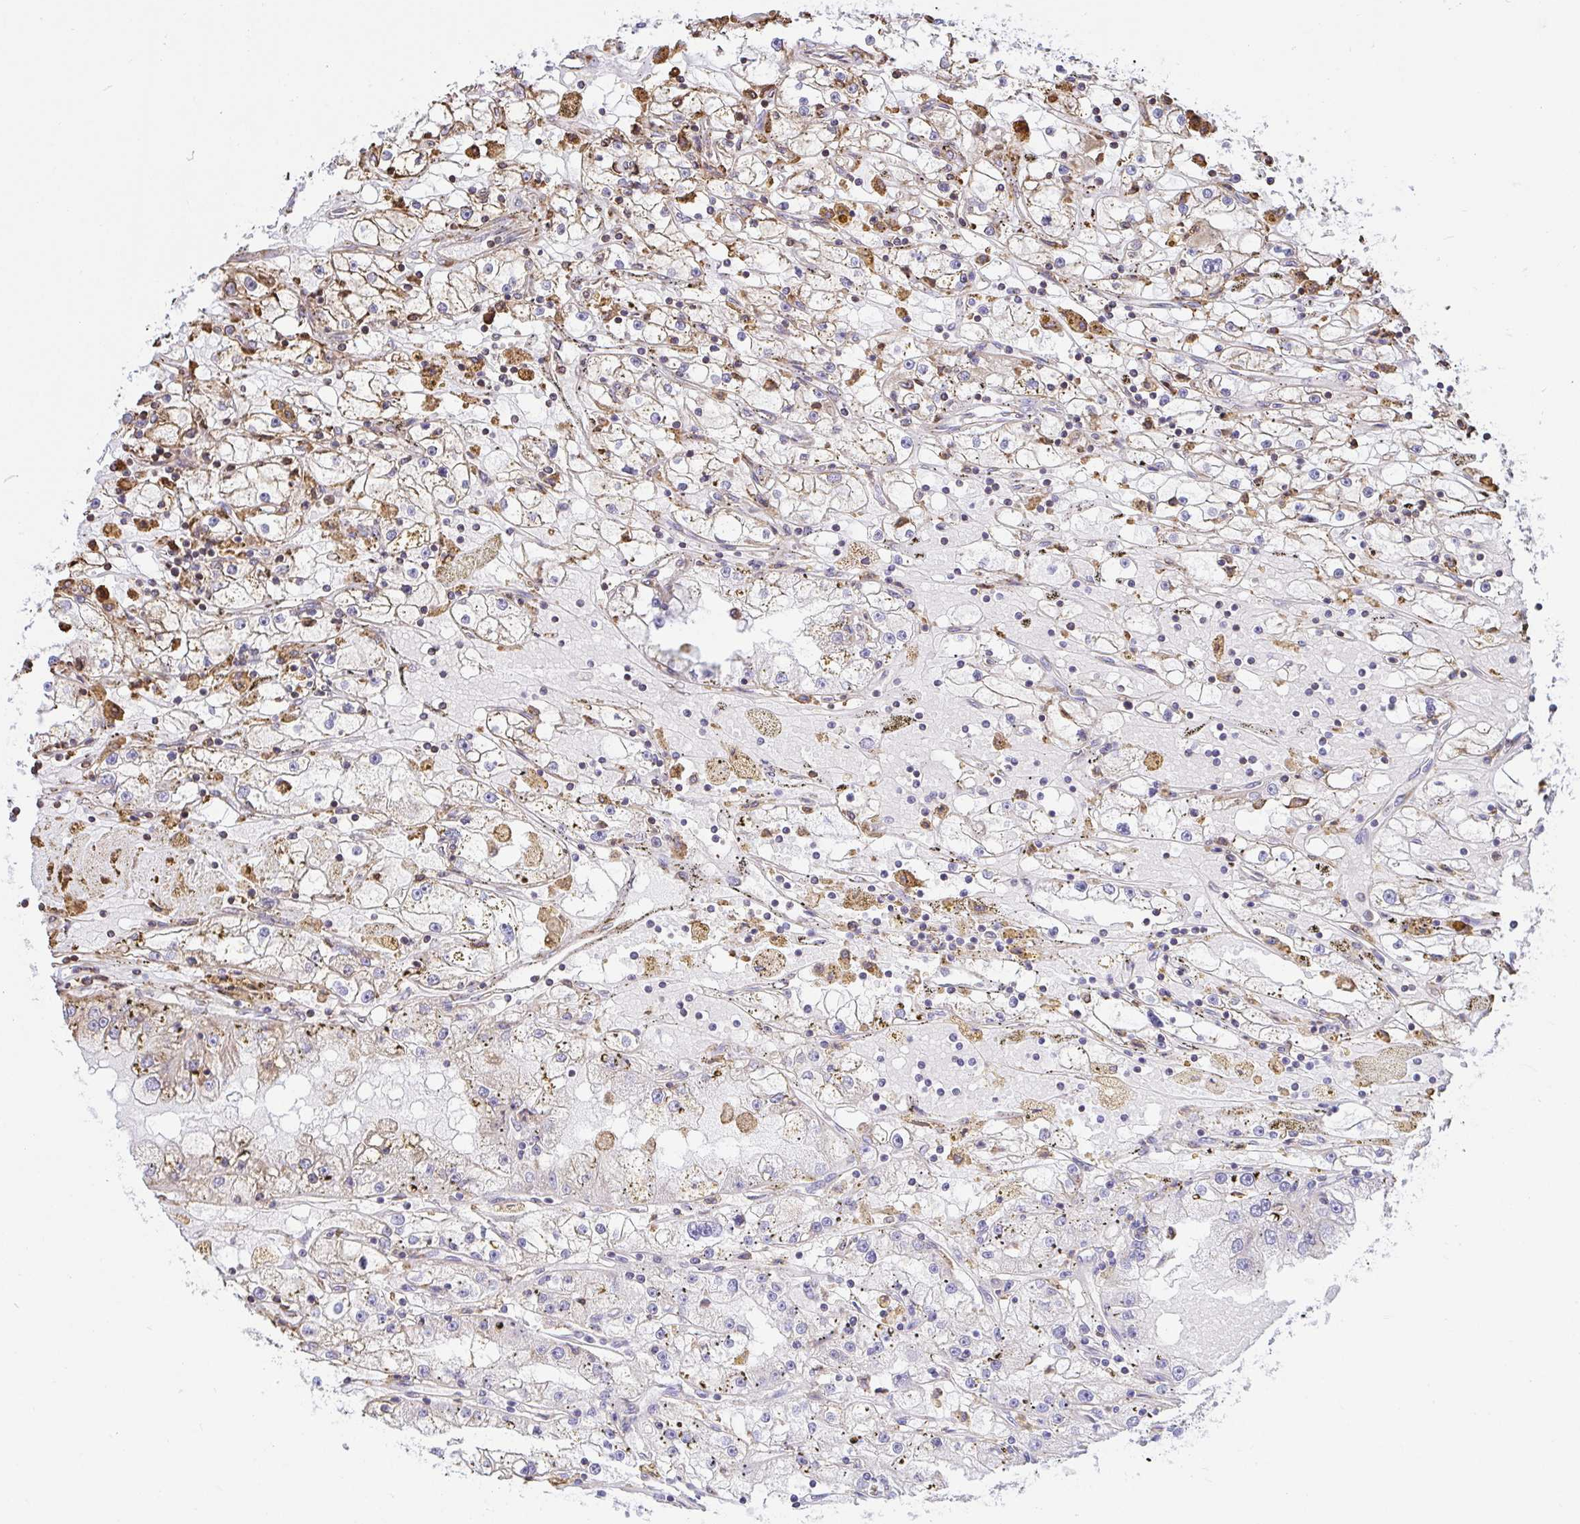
{"staining": {"intensity": "weak", "quantity": ">75%", "location": "cytoplasmic/membranous"}, "tissue": "renal cancer", "cell_type": "Tumor cells", "image_type": "cancer", "snomed": [{"axis": "morphology", "description": "Adenocarcinoma, NOS"}, {"axis": "topography", "description": "Kidney"}], "caption": "IHC of renal cancer (adenocarcinoma) exhibits low levels of weak cytoplasmic/membranous staining in approximately >75% of tumor cells.", "gene": "CLGN", "patient": {"sex": "male", "age": 56}}